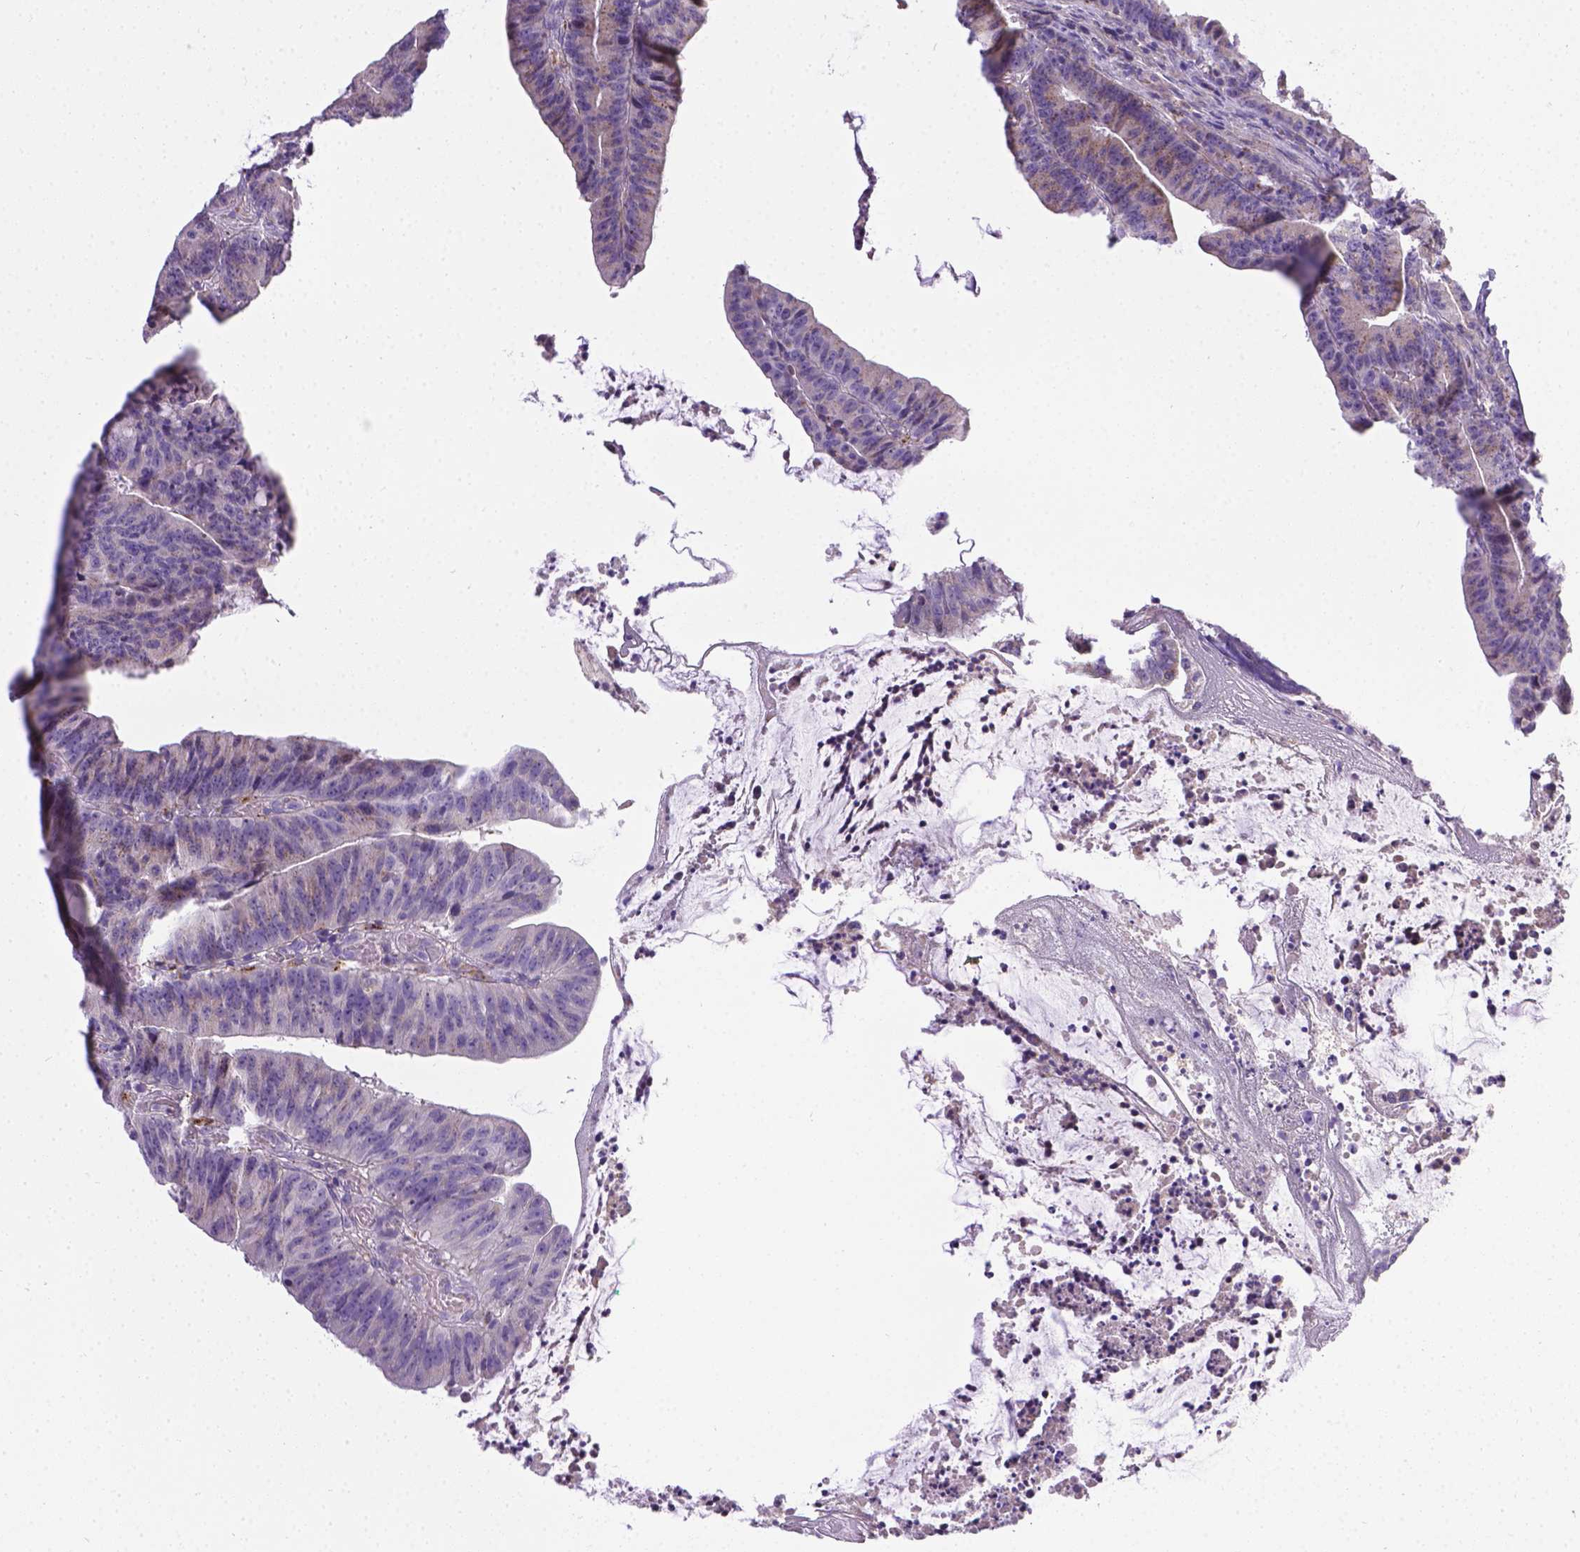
{"staining": {"intensity": "weak", "quantity": ">75%", "location": "cytoplasmic/membranous"}, "tissue": "colorectal cancer", "cell_type": "Tumor cells", "image_type": "cancer", "snomed": [{"axis": "morphology", "description": "Adenocarcinoma, NOS"}, {"axis": "topography", "description": "Colon"}], "caption": "Colorectal cancer tissue exhibits weak cytoplasmic/membranous staining in about >75% of tumor cells", "gene": "TM4SF18", "patient": {"sex": "female", "age": 78}}